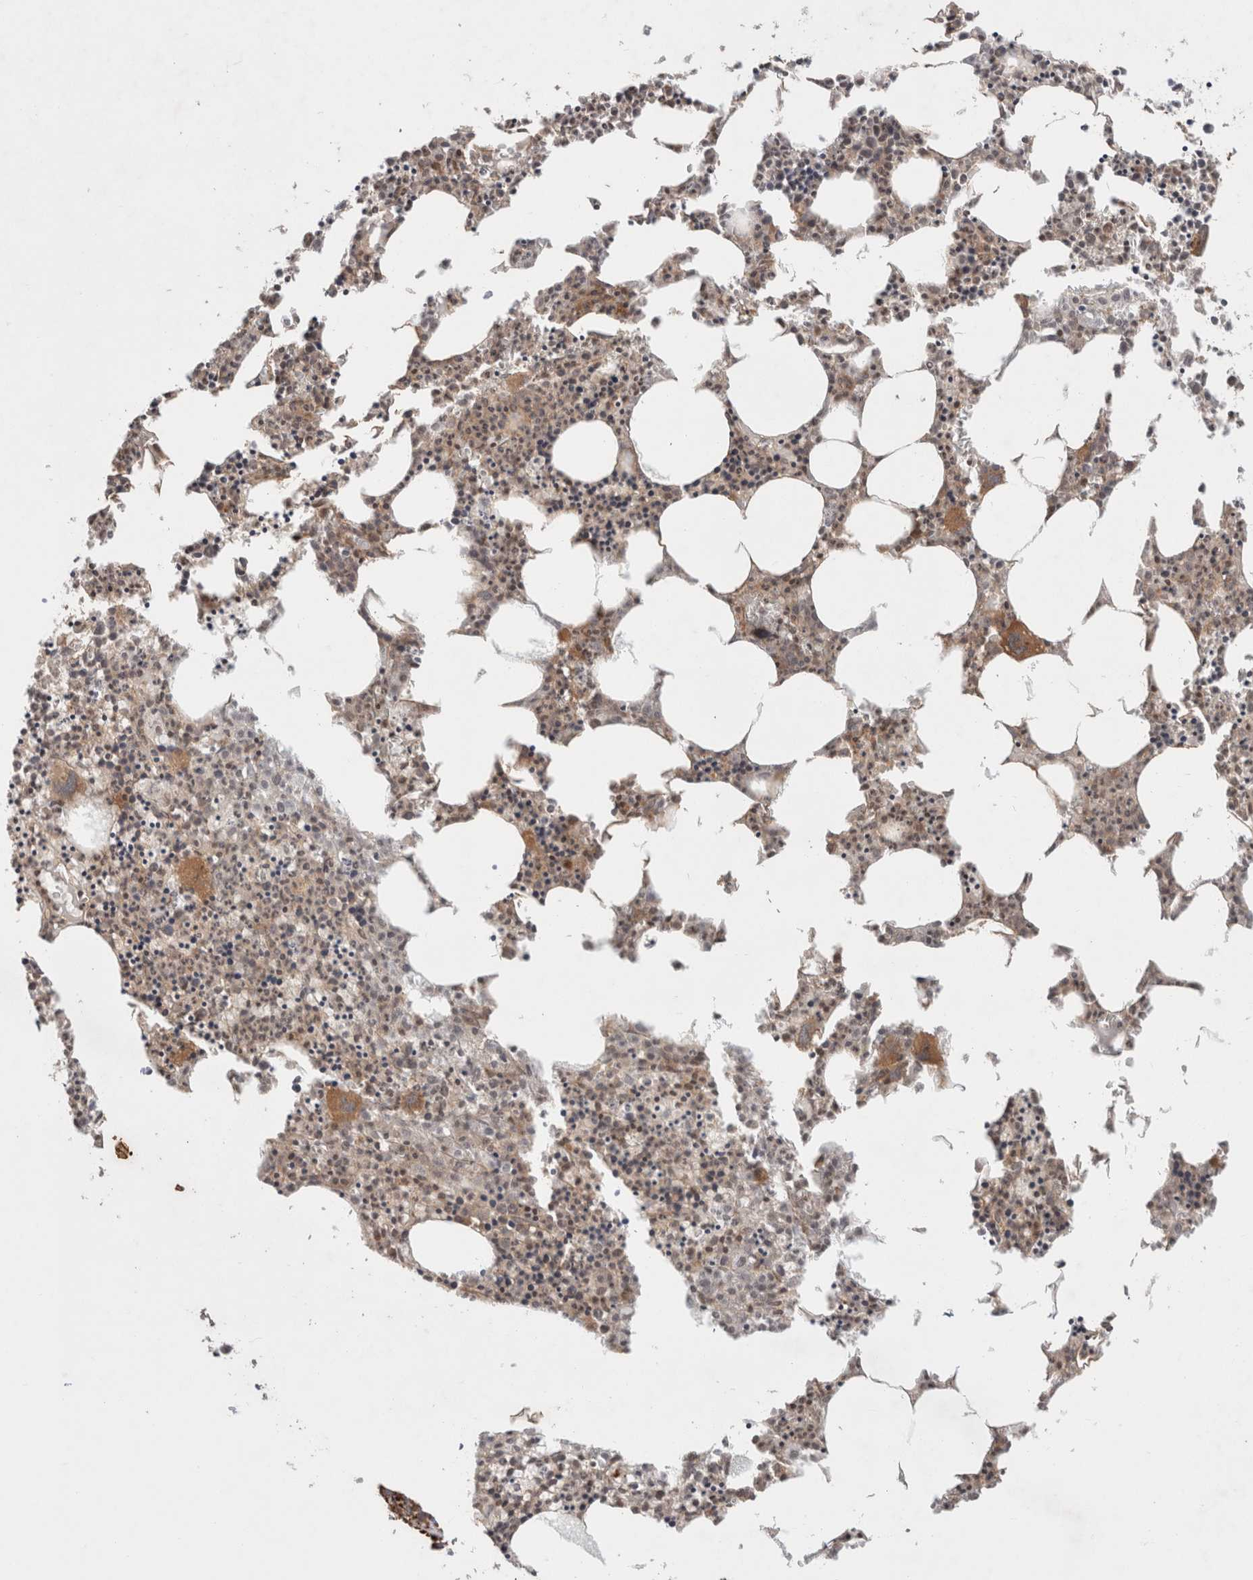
{"staining": {"intensity": "moderate", "quantity": "<25%", "location": "cytoplasmic/membranous"}, "tissue": "bone marrow", "cell_type": "Hematopoietic cells", "image_type": "normal", "snomed": [{"axis": "morphology", "description": "Normal tissue, NOS"}, {"axis": "morphology", "description": "Inflammation, NOS"}, {"axis": "topography", "description": "Bone marrow"}], "caption": "Protein expression analysis of benign human bone marrow reveals moderate cytoplasmic/membranous expression in about <25% of hematopoietic cells. The staining was performed using DAB, with brown indicating positive protein expression. Nuclei are stained blue with hematoxylin.", "gene": "HROB", "patient": {"sex": "female", "age": 62}}